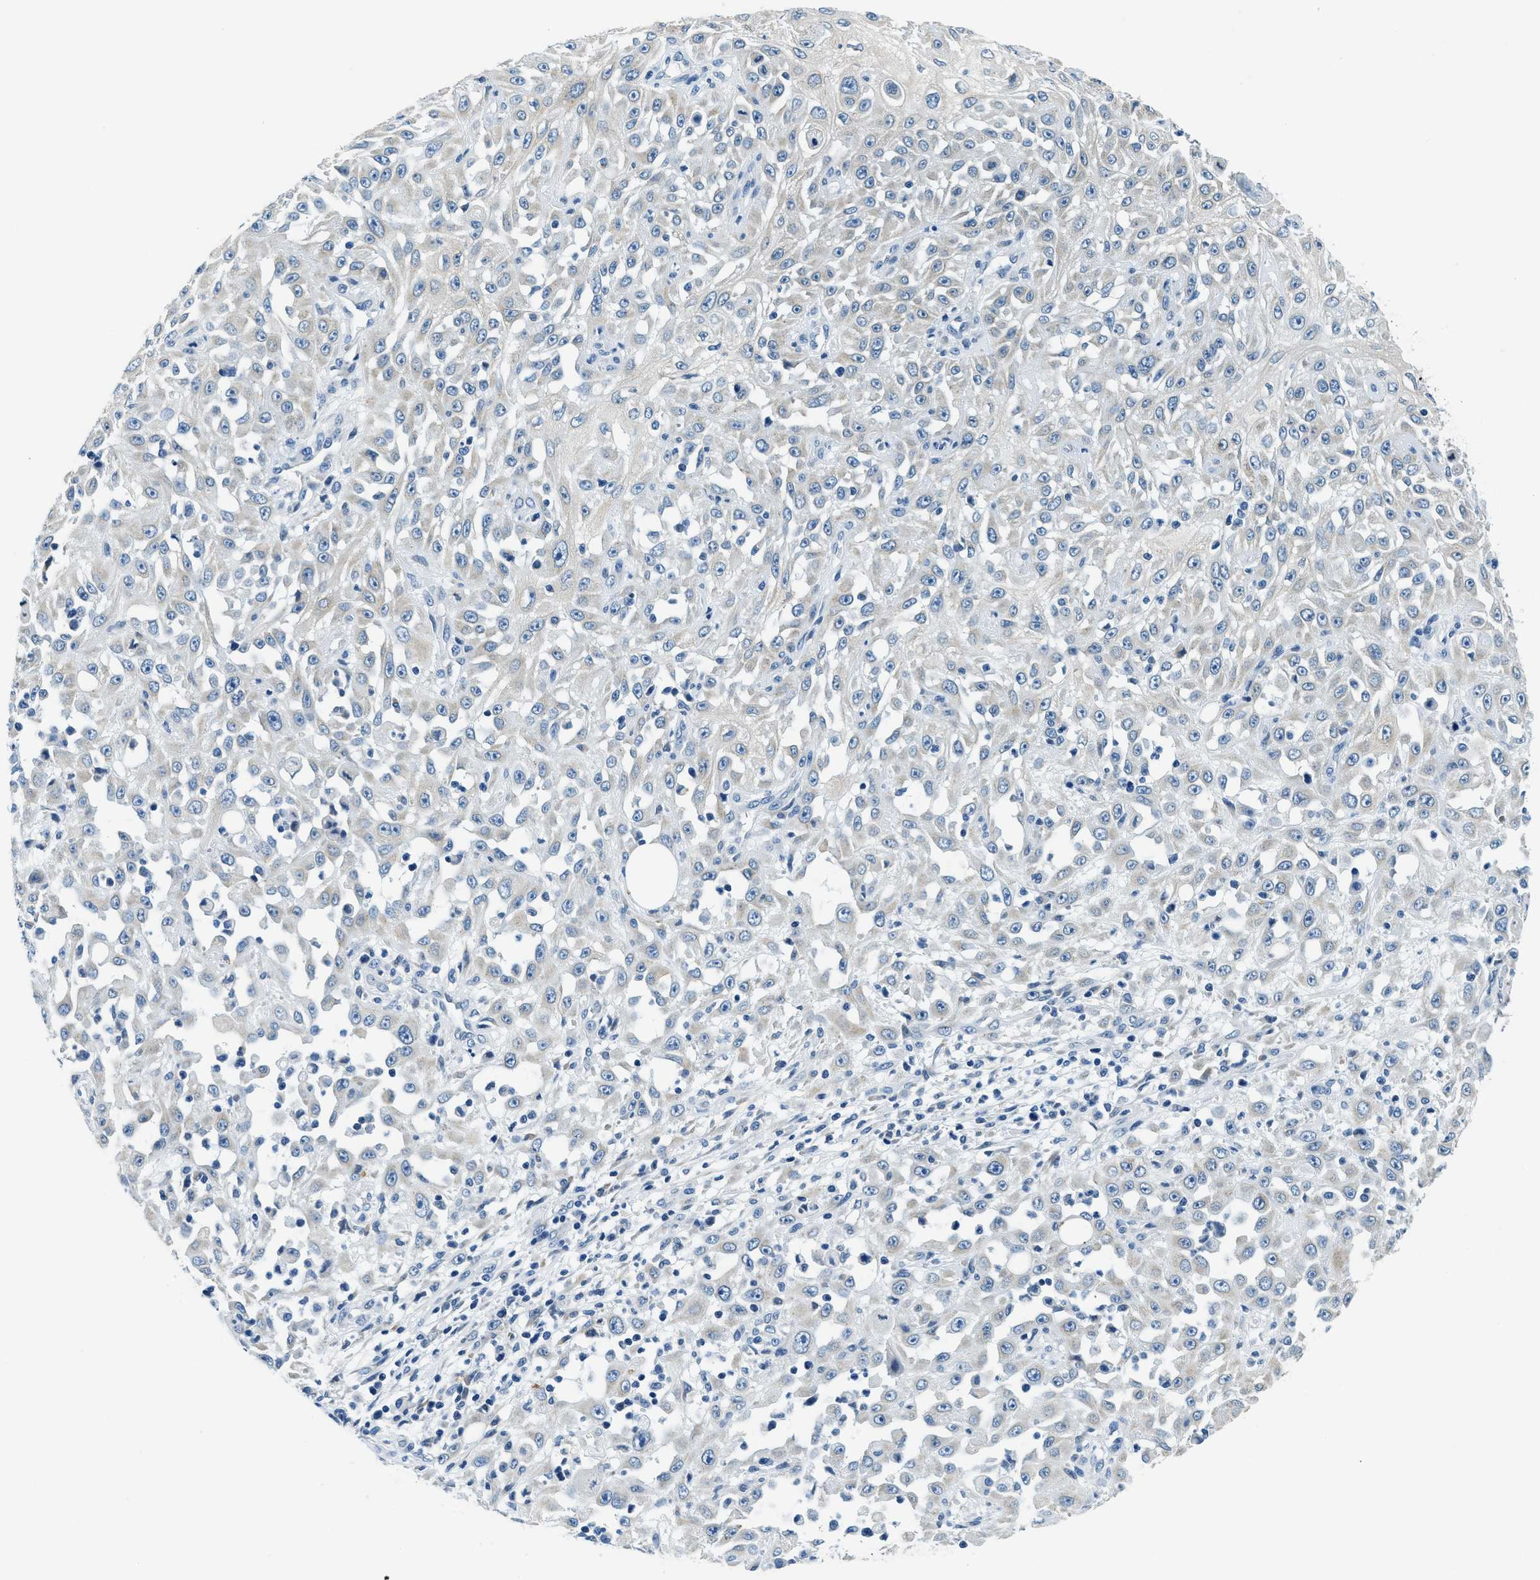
{"staining": {"intensity": "weak", "quantity": "25%-75%", "location": "cytoplasmic/membranous"}, "tissue": "skin cancer", "cell_type": "Tumor cells", "image_type": "cancer", "snomed": [{"axis": "morphology", "description": "Squamous cell carcinoma, NOS"}, {"axis": "morphology", "description": "Squamous cell carcinoma, metastatic, NOS"}, {"axis": "topography", "description": "Skin"}, {"axis": "topography", "description": "Lymph node"}], "caption": "The immunohistochemical stain shows weak cytoplasmic/membranous positivity in tumor cells of skin metastatic squamous cell carcinoma tissue. Ihc stains the protein in brown and the nuclei are stained blue.", "gene": "UBAC2", "patient": {"sex": "male", "age": 75}}